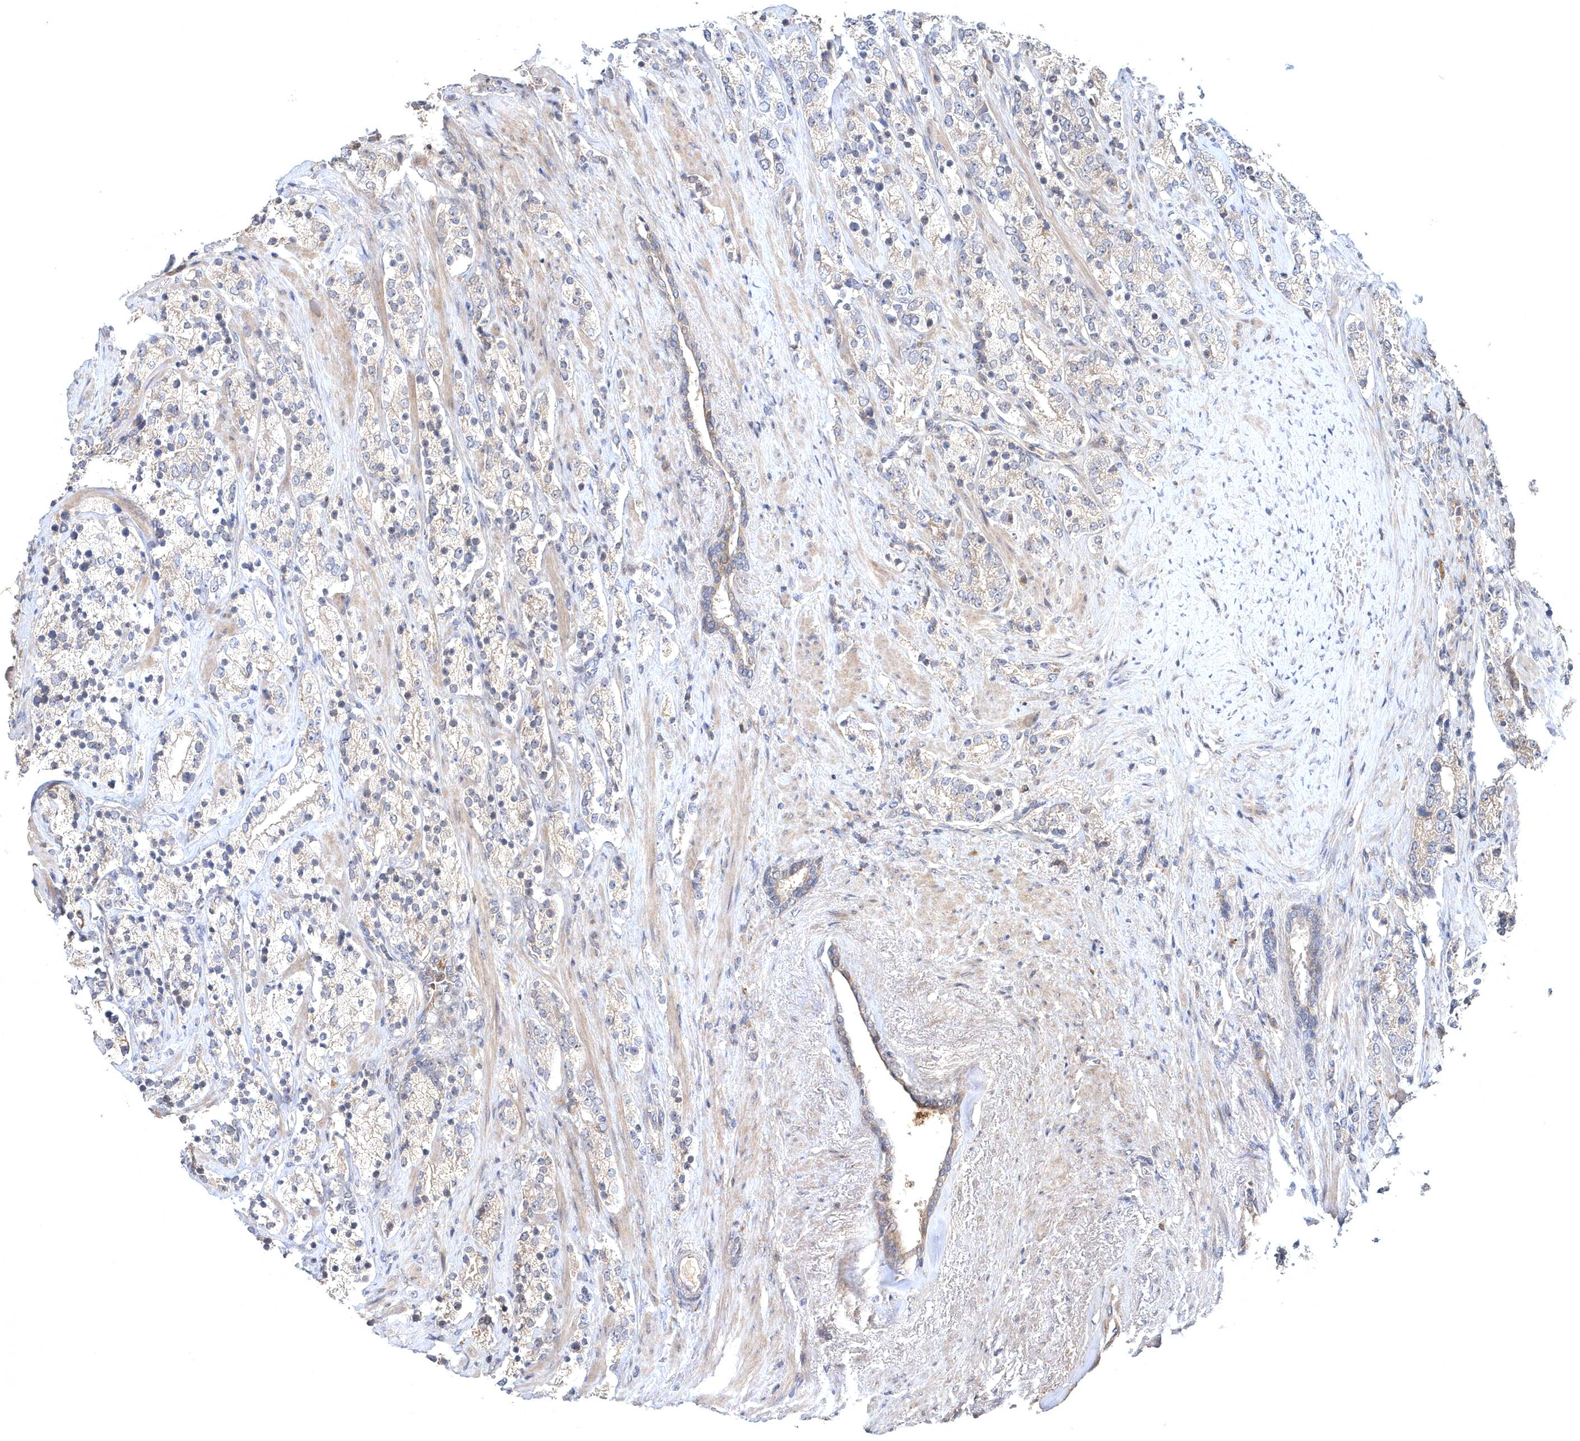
{"staining": {"intensity": "weak", "quantity": "<25%", "location": "cytoplasmic/membranous"}, "tissue": "prostate cancer", "cell_type": "Tumor cells", "image_type": "cancer", "snomed": [{"axis": "morphology", "description": "Adenocarcinoma, High grade"}, {"axis": "topography", "description": "Prostate"}], "caption": "Immunohistochemical staining of prostate cancer reveals no significant staining in tumor cells.", "gene": "HMGCS1", "patient": {"sex": "male", "age": 71}}